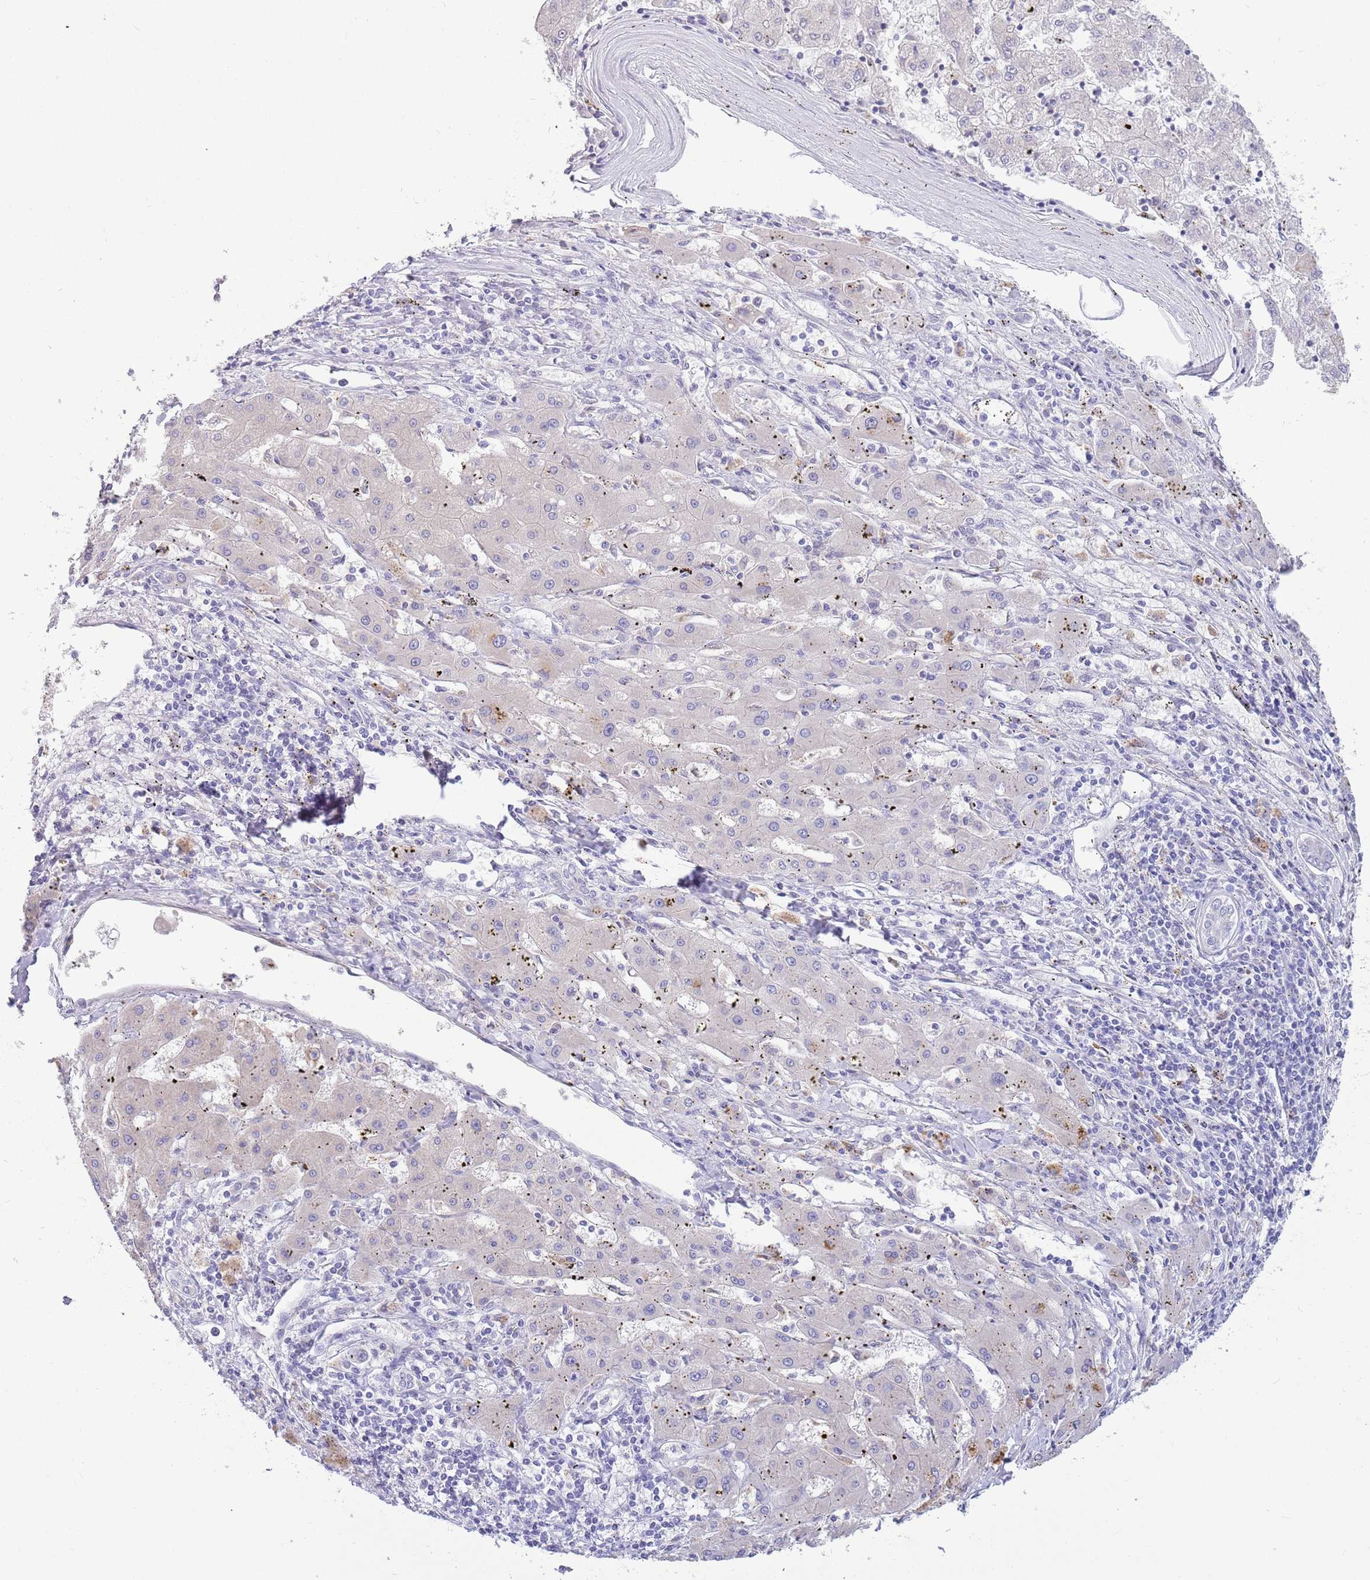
{"staining": {"intensity": "negative", "quantity": "none", "location": "none"}, "tissue": "liver cancer", "cell_type": "Tumor cells", "image_type": "cancer", "snomed": [{"axis": "morphology", "description": "Carcinoma, Hepatocellular, NOS"}, {"axis": "topography", "description": "Liver"}], "caption": "A micrograph of human liver cancer (hepatocellular carcinoma) is negative for staining in tumor cells.", "gene": "DDHD1", "patient": {"sex": "male", "age": 72}}